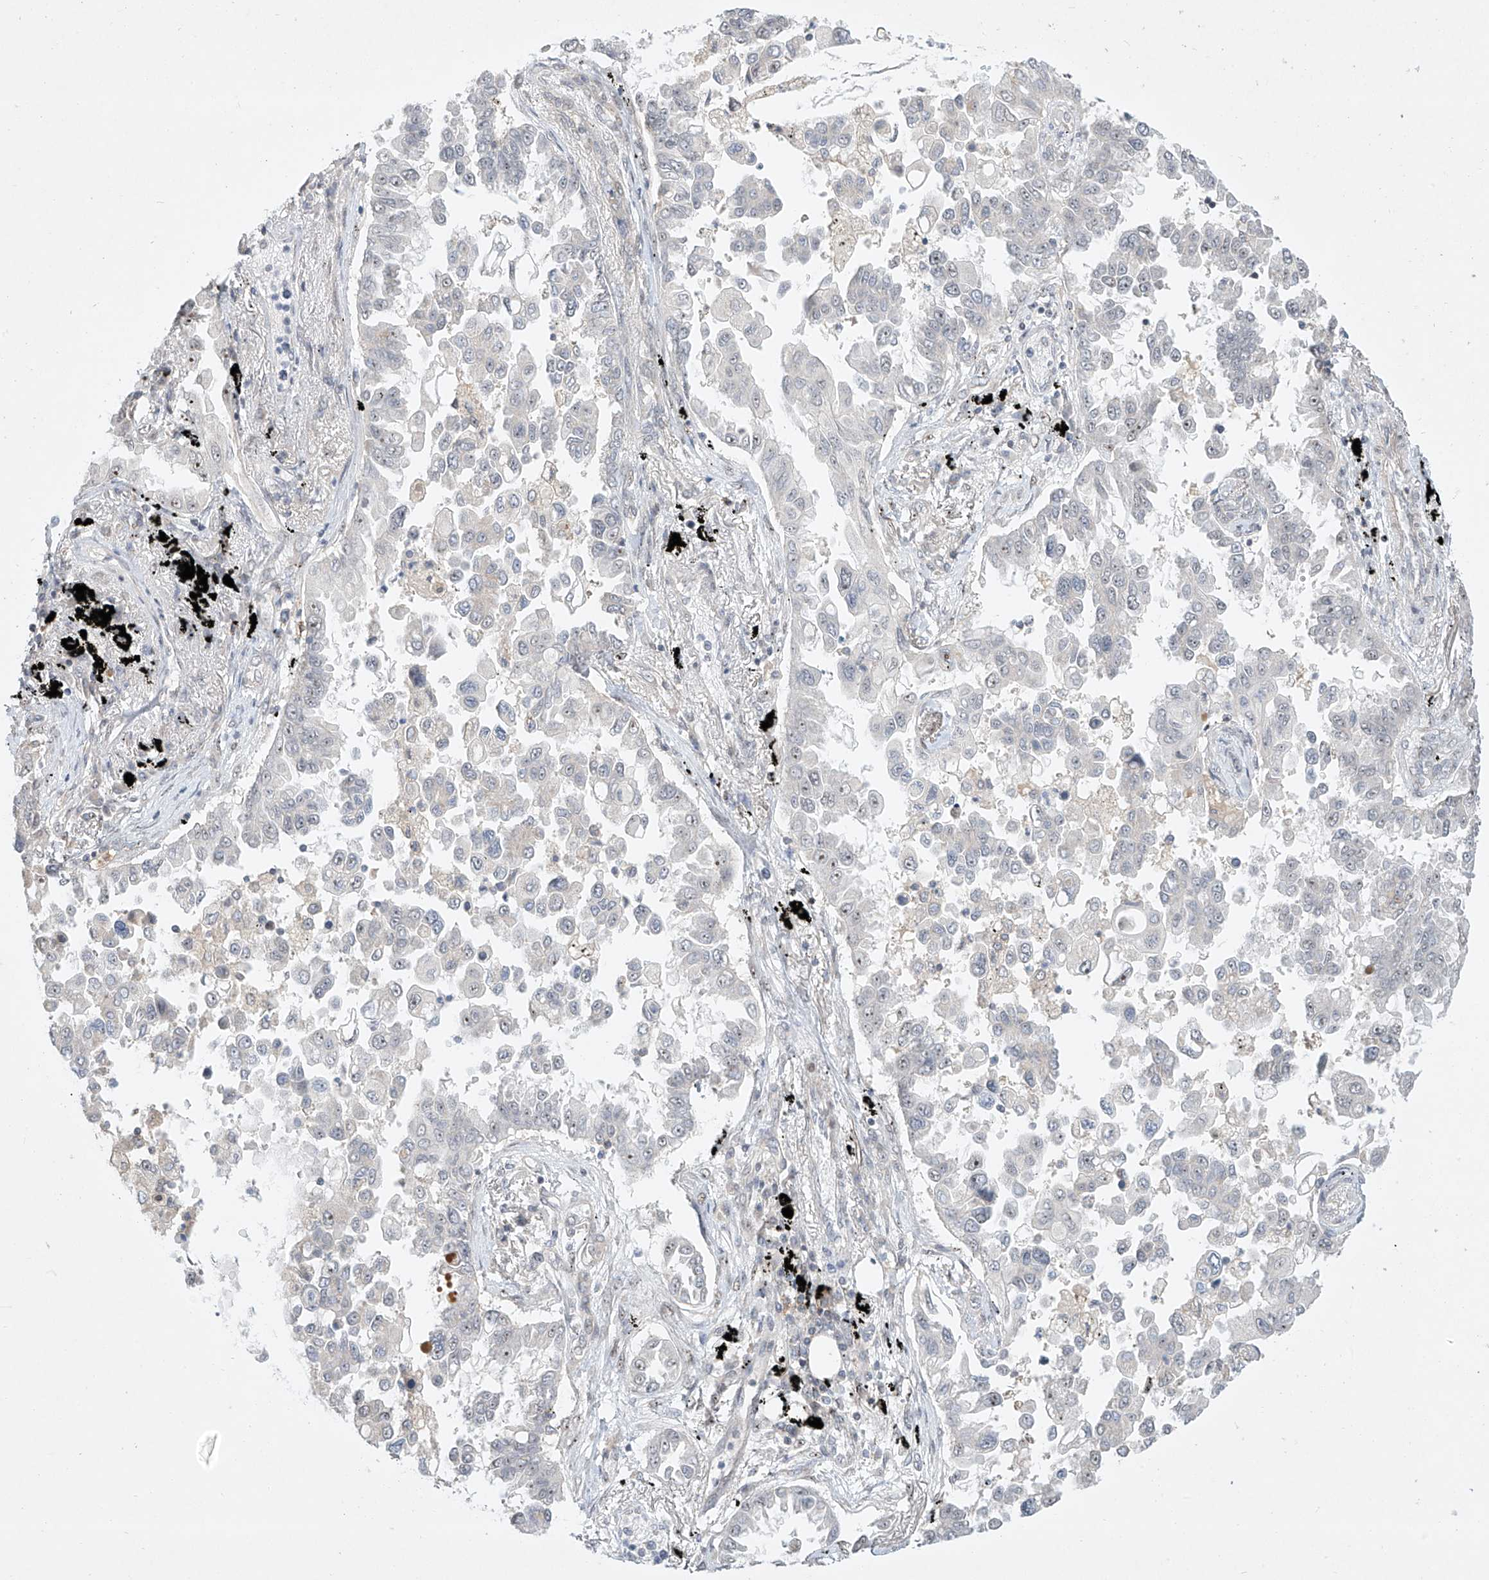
{"staining": {"intensity": "negative", "quantity": "none", "location": "none"}, "tissue": "lung cancer", "cell_type": "Tumor cells", "image_type": "cancer", "snomed": [{"axis": "morphology", "description": "Adenocarcinoma, NOS"}, {"axis": "topography", "description": "Lung"}], "caption": "This is an immunohistochemistry photomicrograph of human lung adenocarcinoma. There is no expression in tumor cells.", "gene": "TASP1", "patient": {"sex": "female", "age": 67}}